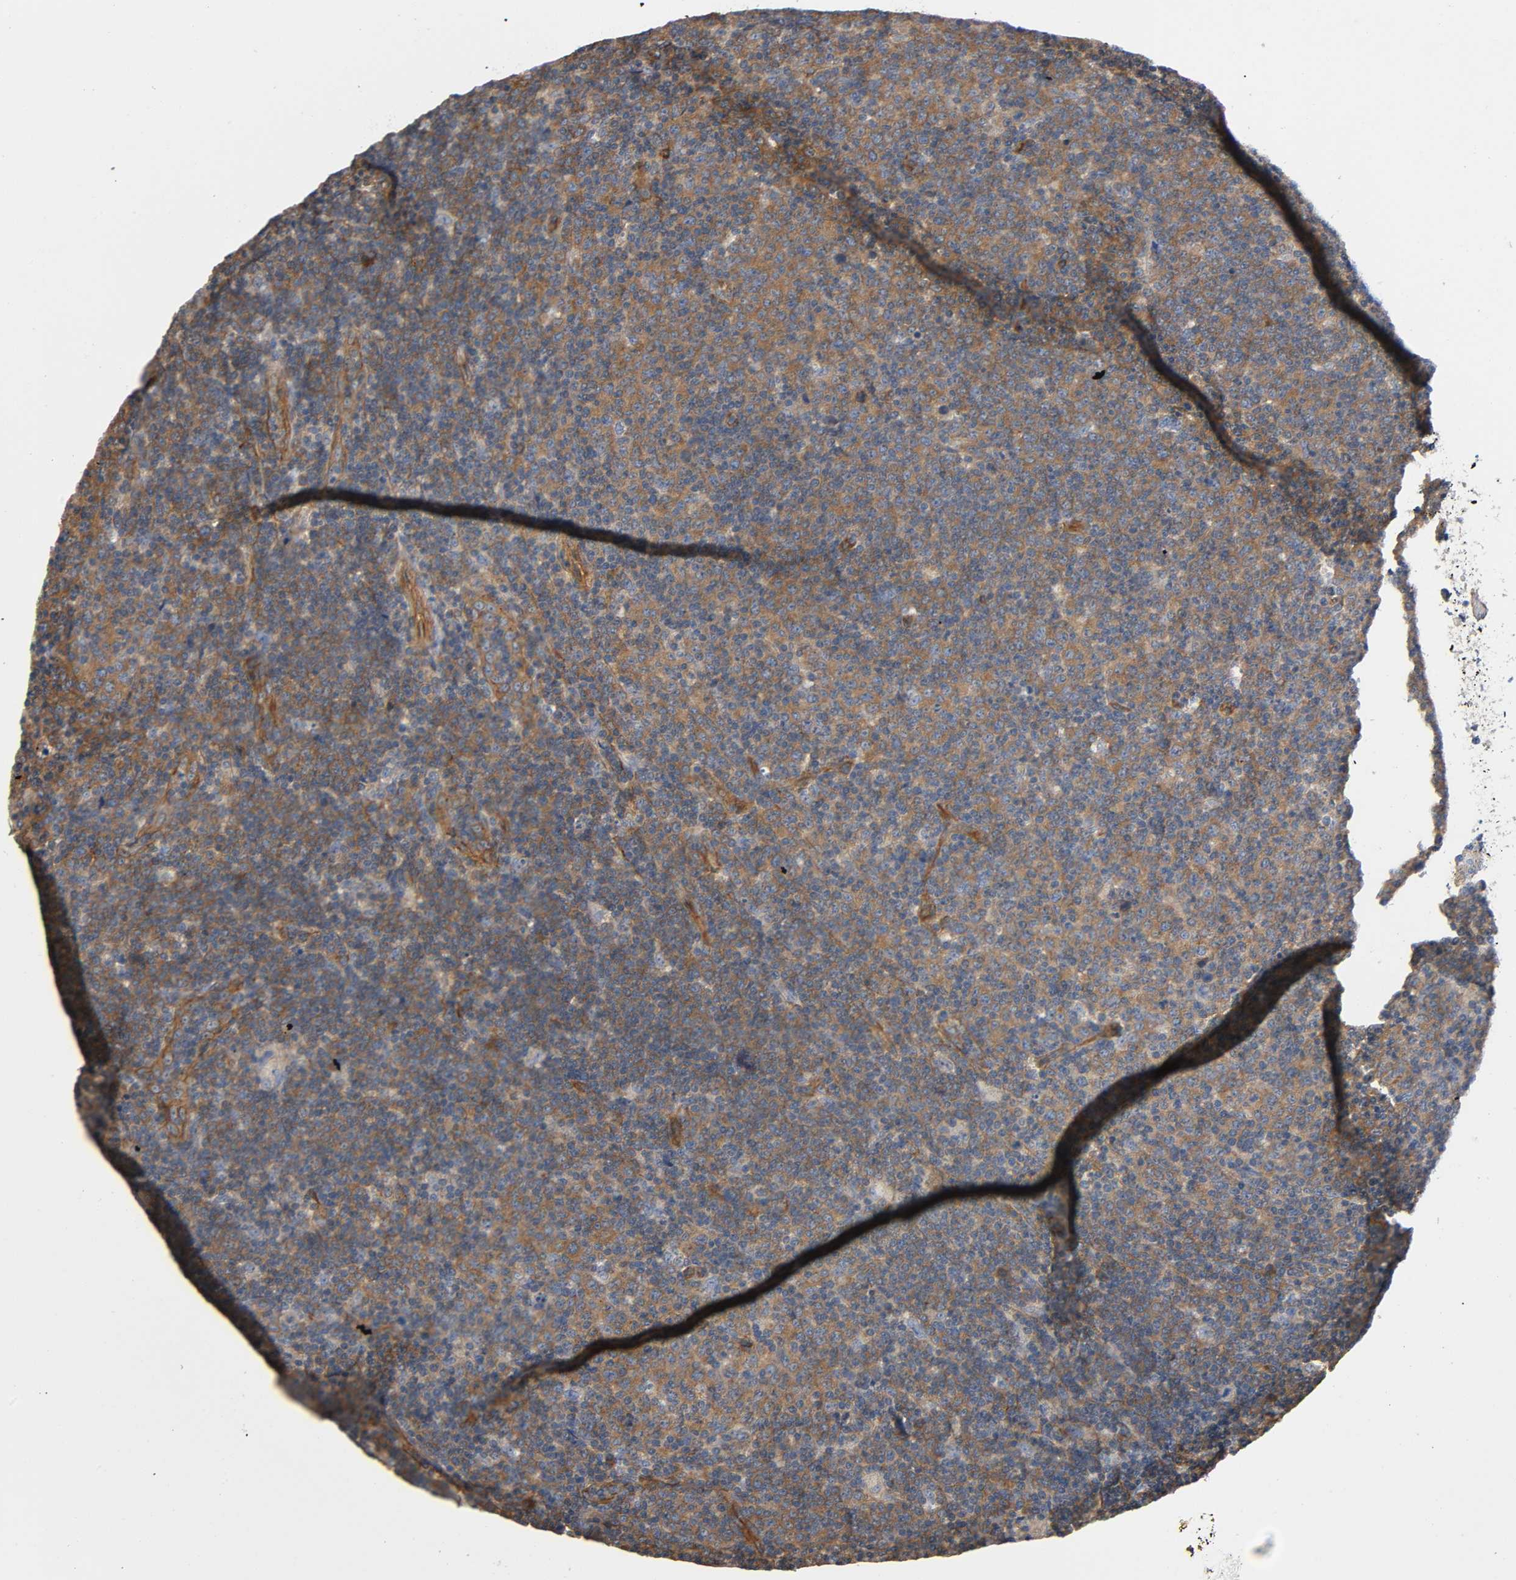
{"staining": {"intensity": "moderate", "quantity": ">75%", "location": "cytoplasmic/membranous"}, "tissue": "lymphoma", "cell_type": "Tumor cells", "image_type": "cancer", "snomed": [{"axis": "morphology", "description": "Malignant lymphoma, non-Hodgkin's type, Low grade"}, {"axis": "topography", "description": "Lymph node"}], "caption": "Immunohistochemical staining of human malignant lymphoma, non-Hodgkin's type (low-grade) reveals medium levels of moderate cytoplasmic/membranous positivity in about >75% of tumor cells.", "gene": "MARS1", "patient": {"sex": "male", "age": 70}}